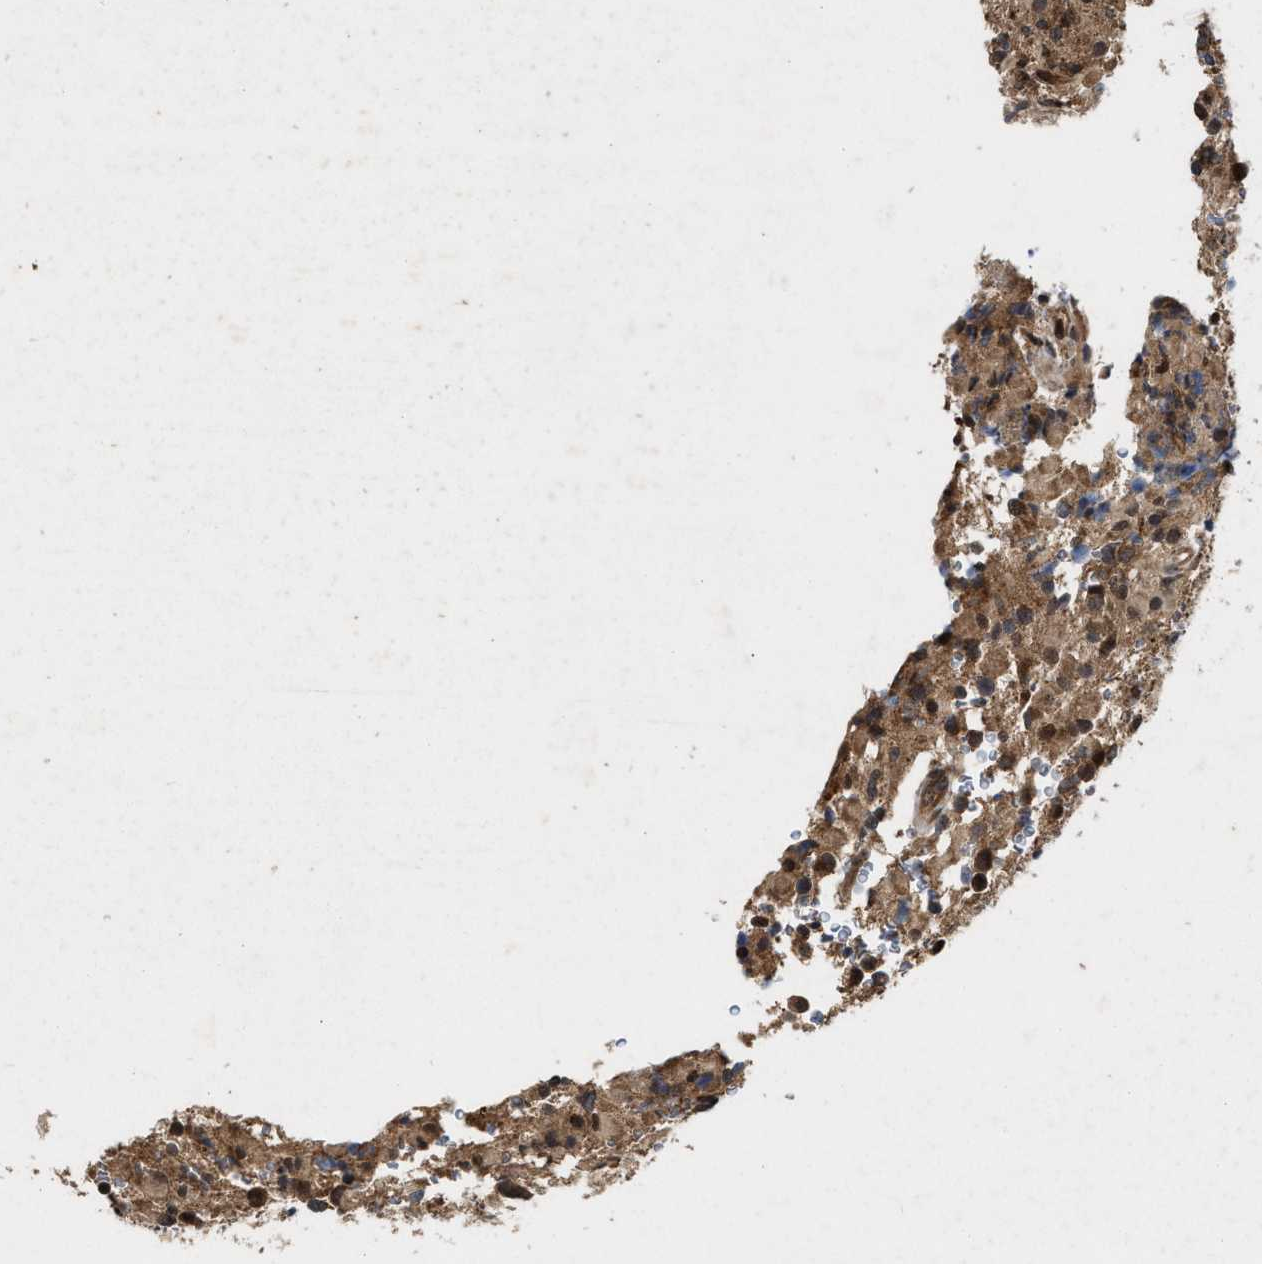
{"staining": {"intensity": "moderate", "quantity": ">75%", "location": "cytoplasmic/membranous"}, "tissue": "glioma", "cell_type": "Tumor cells", "image_type": "cancer", "snomed": [{"axis": "morphology", "description": "Glioma, malignant, High grade"}, {"axis": "topography", "description": "Brain"}], "caption": "This is a photomicrograph of immunohistochemistry (IHC) staining of glioma, which shows moderate expression in the cytoplasmic/membranous of tumor cells.", "gene": "CFLAR", "patient": {"sex": "male", "age": 71}}